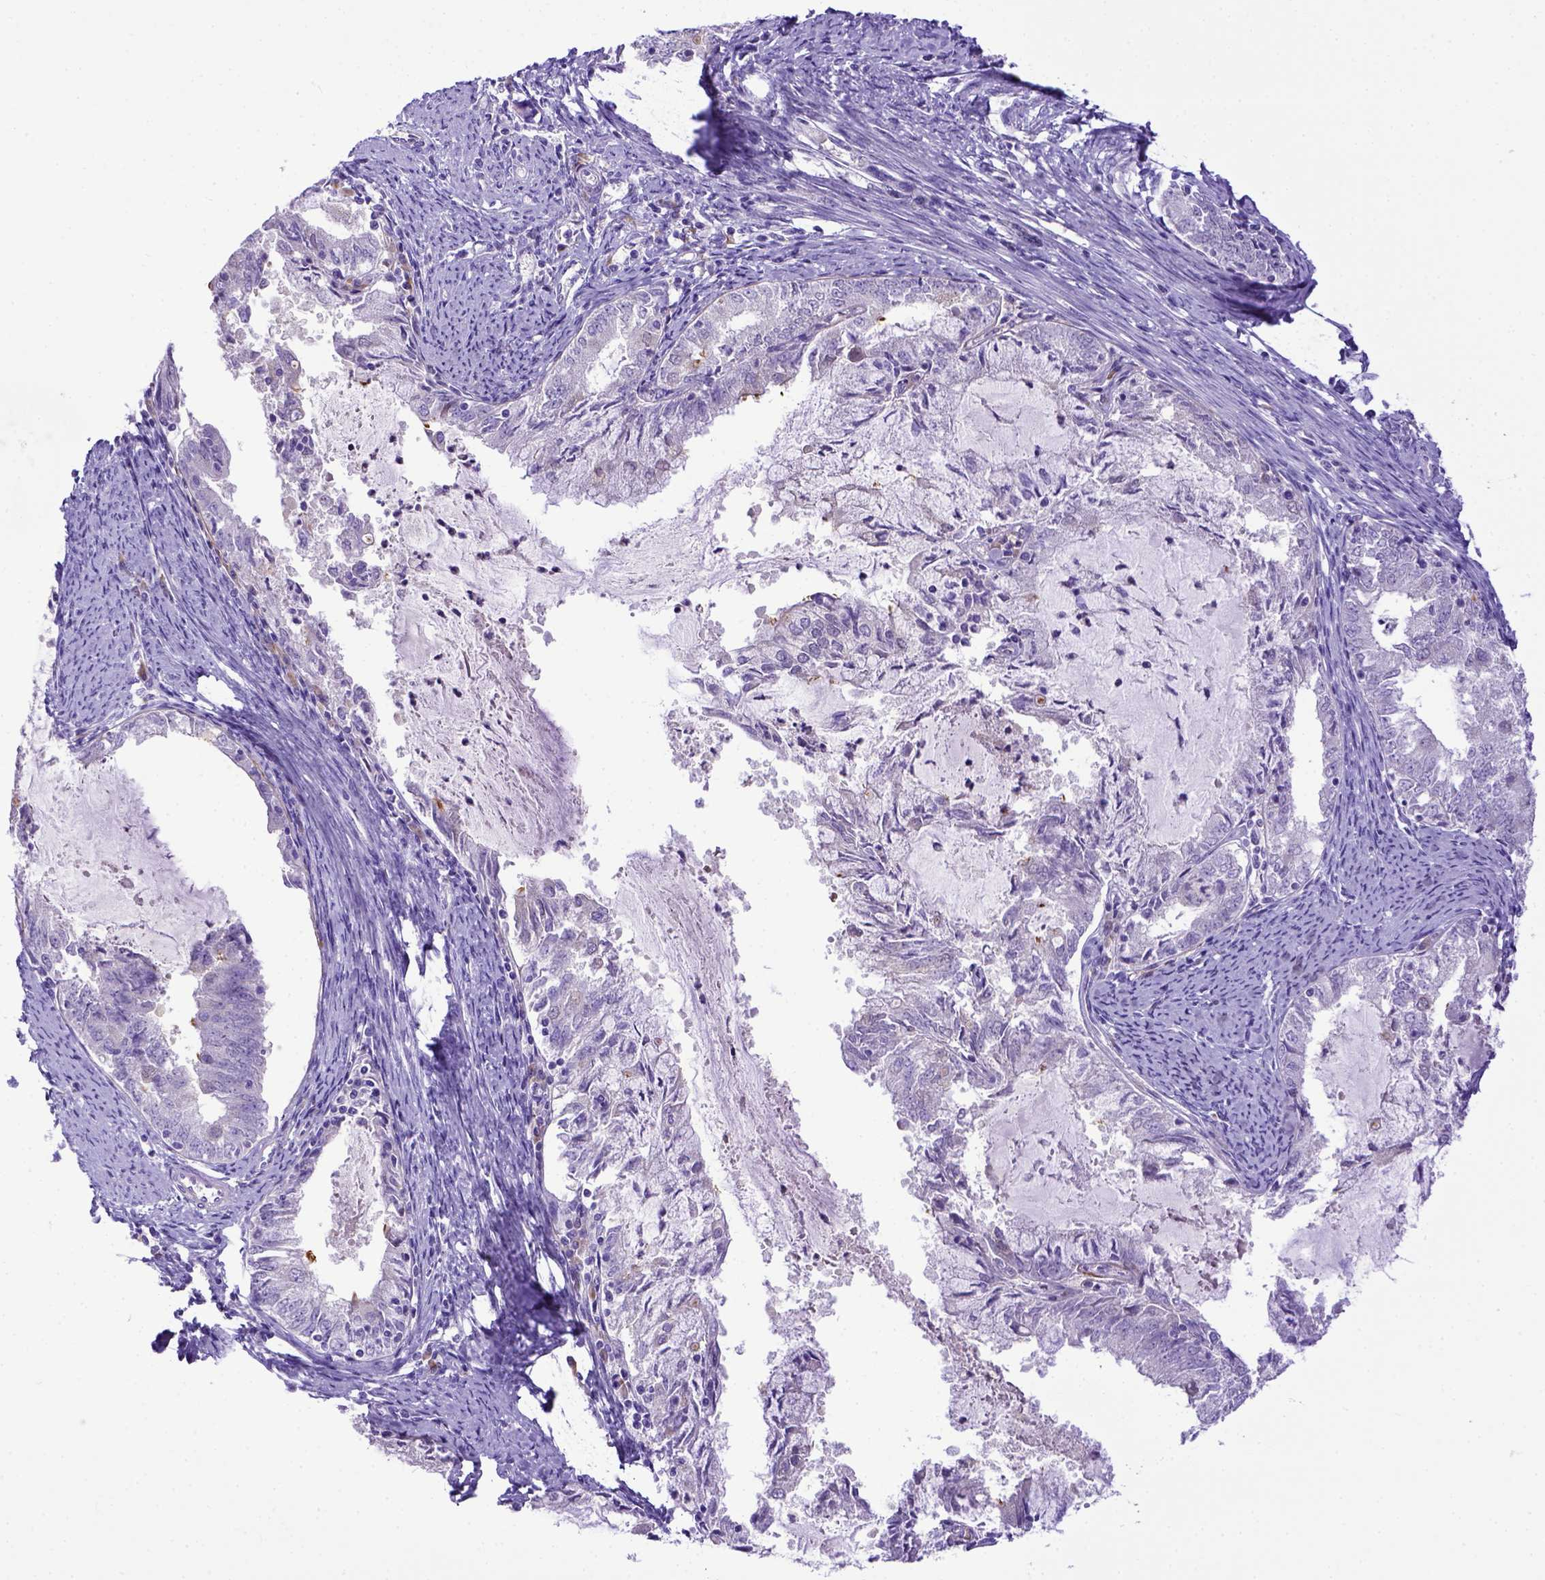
{"staining": {"intensity": "negative", "quantity": "none", "location": "none"}, "tissue": "endometrial cancer", "cell_type": "Tumor cells", "image_type": "cancer", "snomed": [{"axis": "morphology", "description": "Adenocarcinoma, NOS"}, {"axis": "topography", "description": "Endometrium"}], "caption": "Immunohistochemical staining of endometrial cancer reveals no significant staining in tumor cells.", "gene": "CFAP300", "patient": {"sex": "female", "age": 57}}